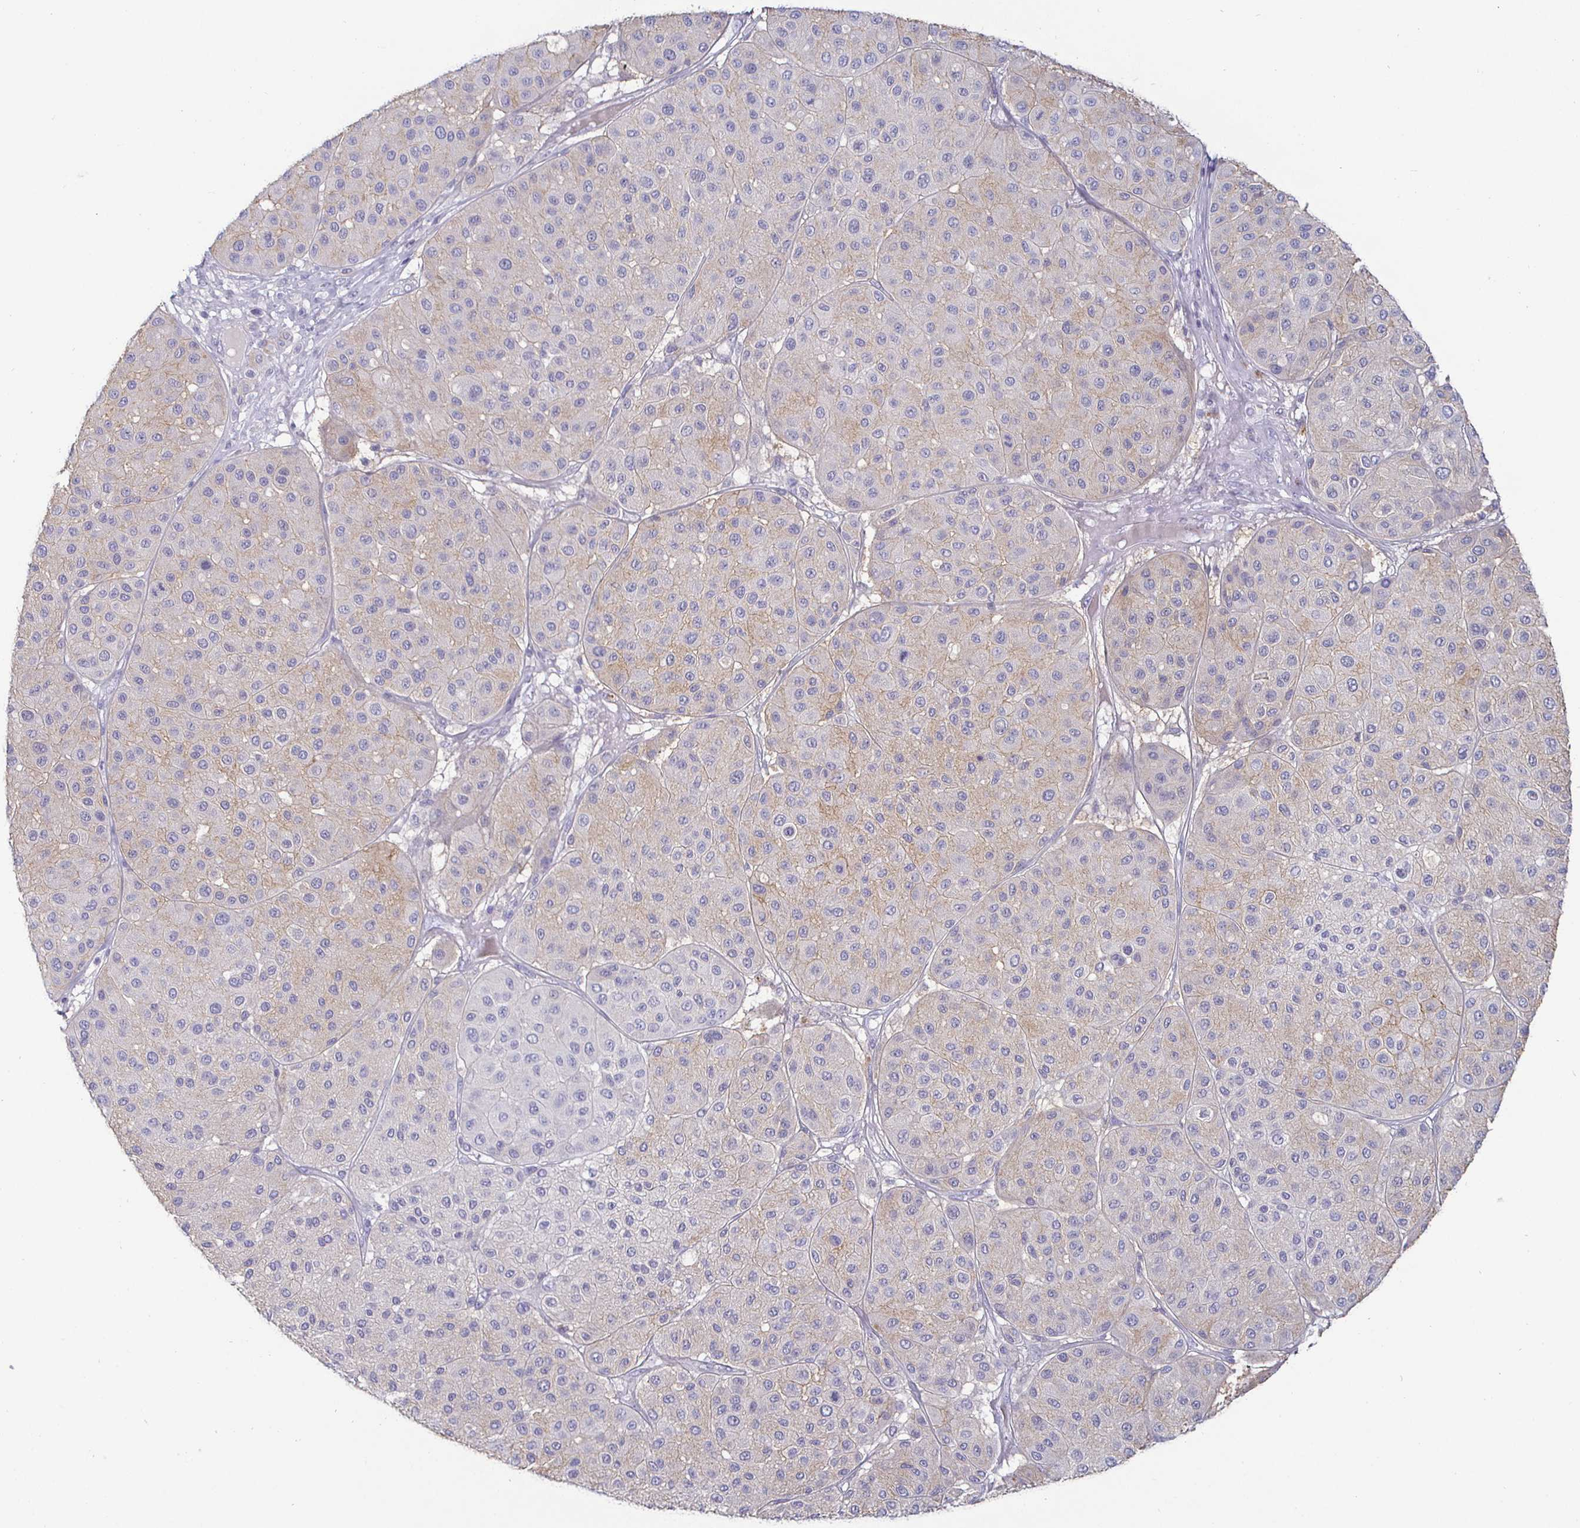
{"staining": {"intensity": "weak", "quantity": "25%-75%", "location": "cytoplasmic/membranous"}, "tissue": "melanoma", "cell_type": "Tumor cells", "image_type": "cancer", "snomed": [{"axis": "morphology", "description": "Malignant melanoma, Metastatic site"}, {"axis": "topography", "description": "Smooth muscle"}], "caption": "Human malignant melanoma (metastatic site) stained with a brown dye displays weak cytoplasmic/membranous positive expression in about 25%-75% of tumor cells.", "gene": "ENPP1", "patient": {"sex": "male", "age": 41}}